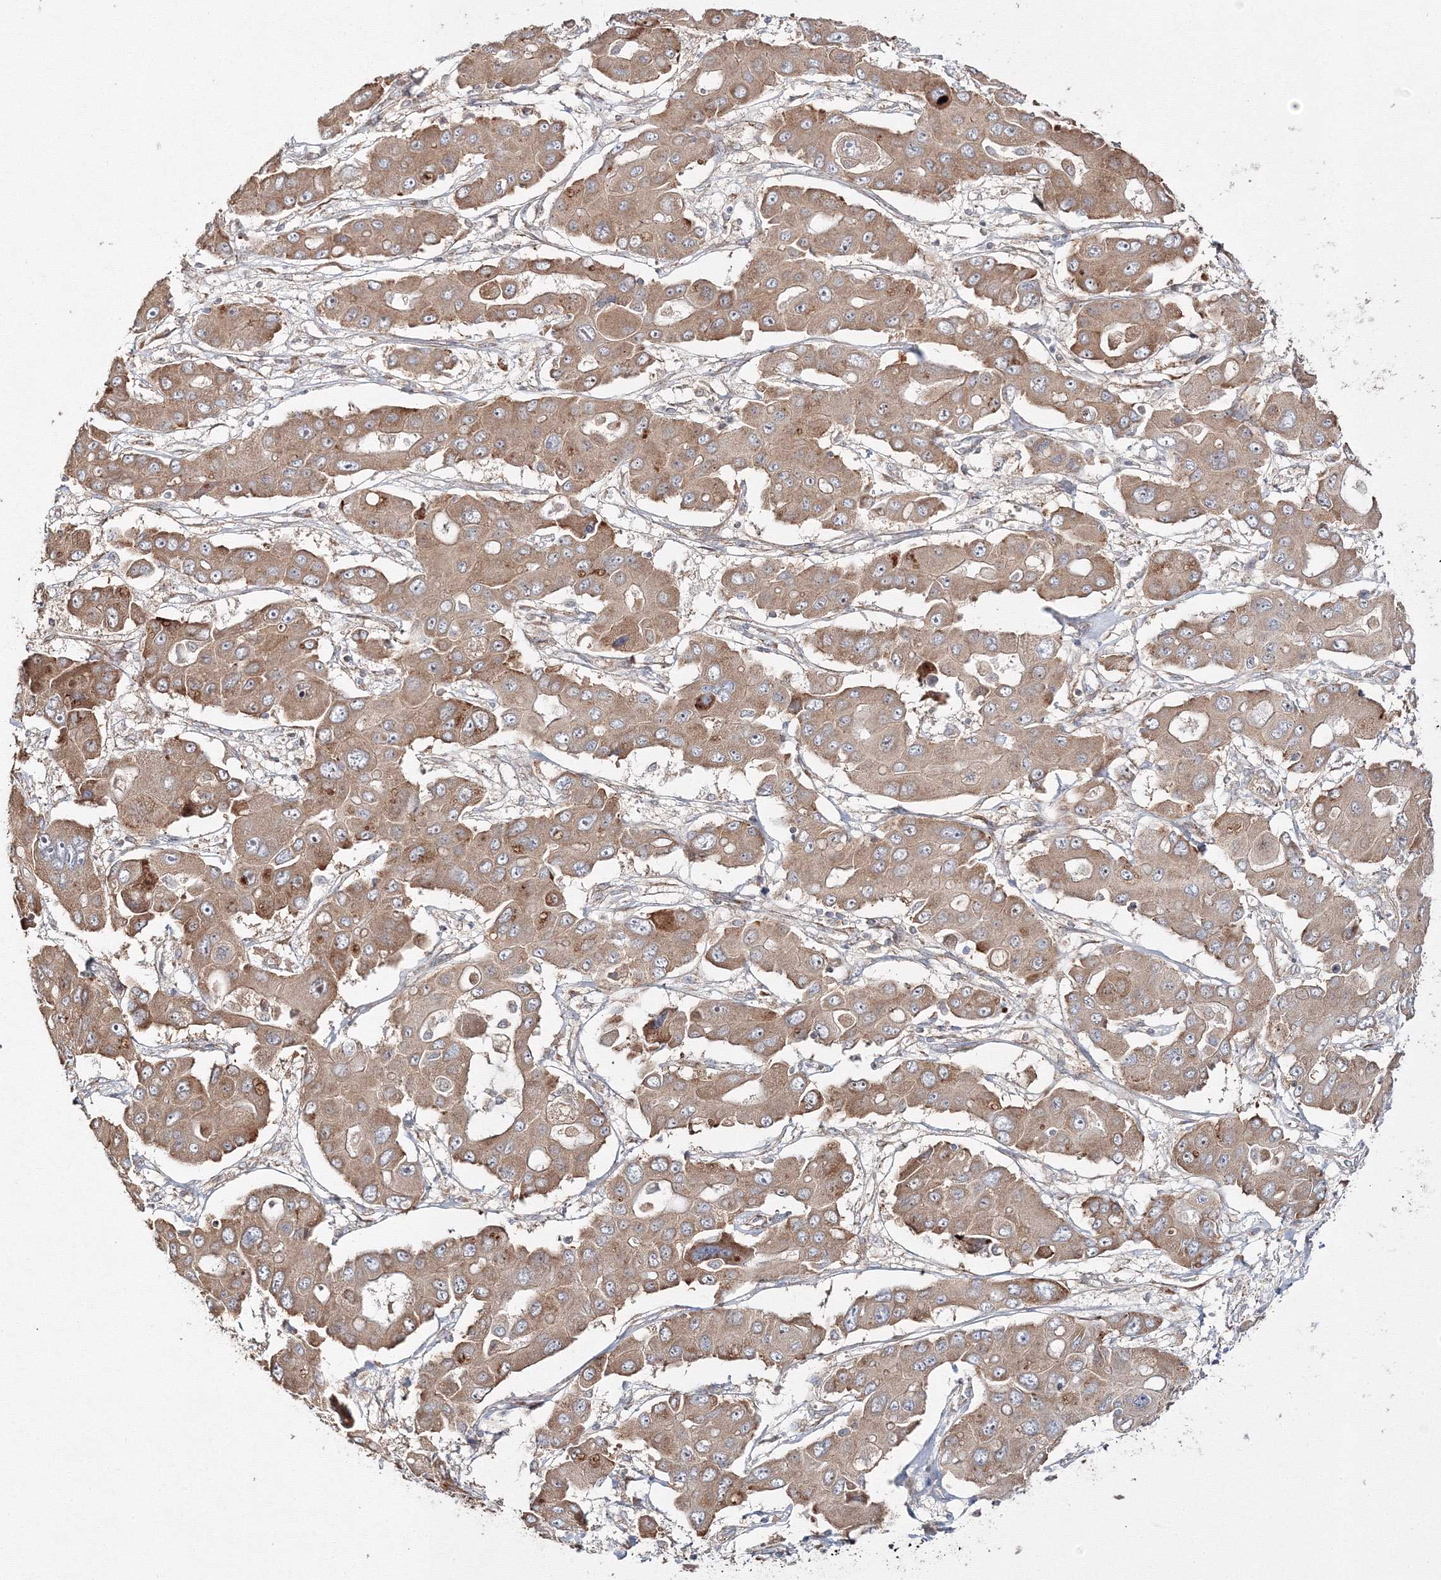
{"staining": {"intensity": "moderate", "quantity": ">75%", "location": "cytoplasmic/membranous"}, "tissue": "liver cancer", "cell_type": "Tumor cells", "image_type": "cancer", "snomed": [{"axis": "morphology", "description": "Cholangiocarcinoma"}, {"axis": "topography", "description": "Liver"}], "caption": "Protein staining shows moderate cytoplasmic/membranous expression in approximately >75% of tumor cells in liver cancer (cholangiocarcinoma). Nuclei are stained in blue.", "gene": "DDO", "patient": {"sex": "male", "age": 67}}